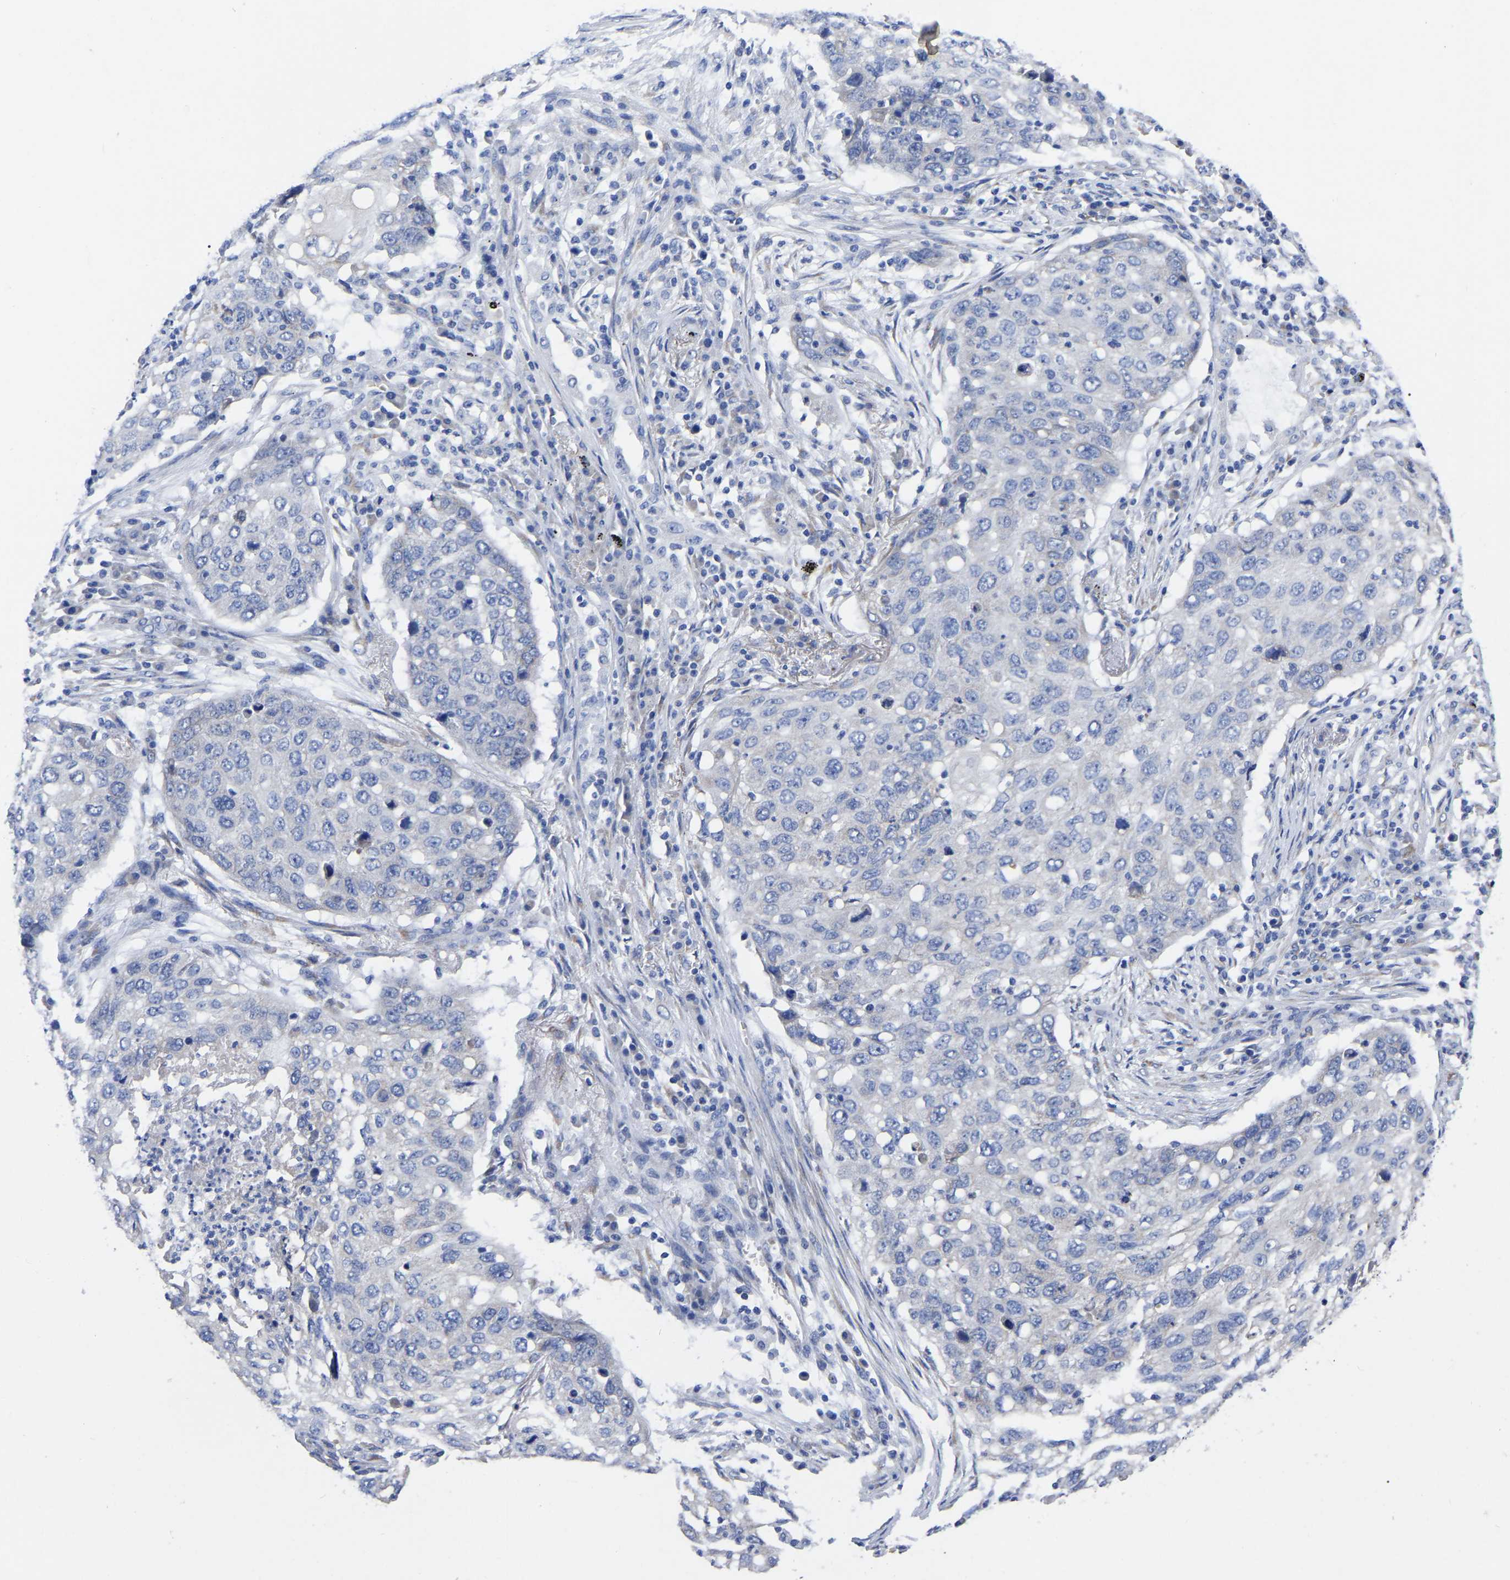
{"staining": {"intensity": "negative", "quantity": "none", "location": "none"}, "tissue": "lung cancer", "cell_type": "Tumor cells", "image_type": "cancer", "snomed": [{"axis": "morphology", "description": "Squamous cell carcinoma, NOS"}, {"axis": "topography", "description": "Lung"}], "caption": "This is an immunohistochemistry (IHC) micrograph of lung cancer (squamous cell carcinoma). There is no positivity in tumor cells.", "gene": "GDF3", "patient": {"sex": "female", "age": 63}}